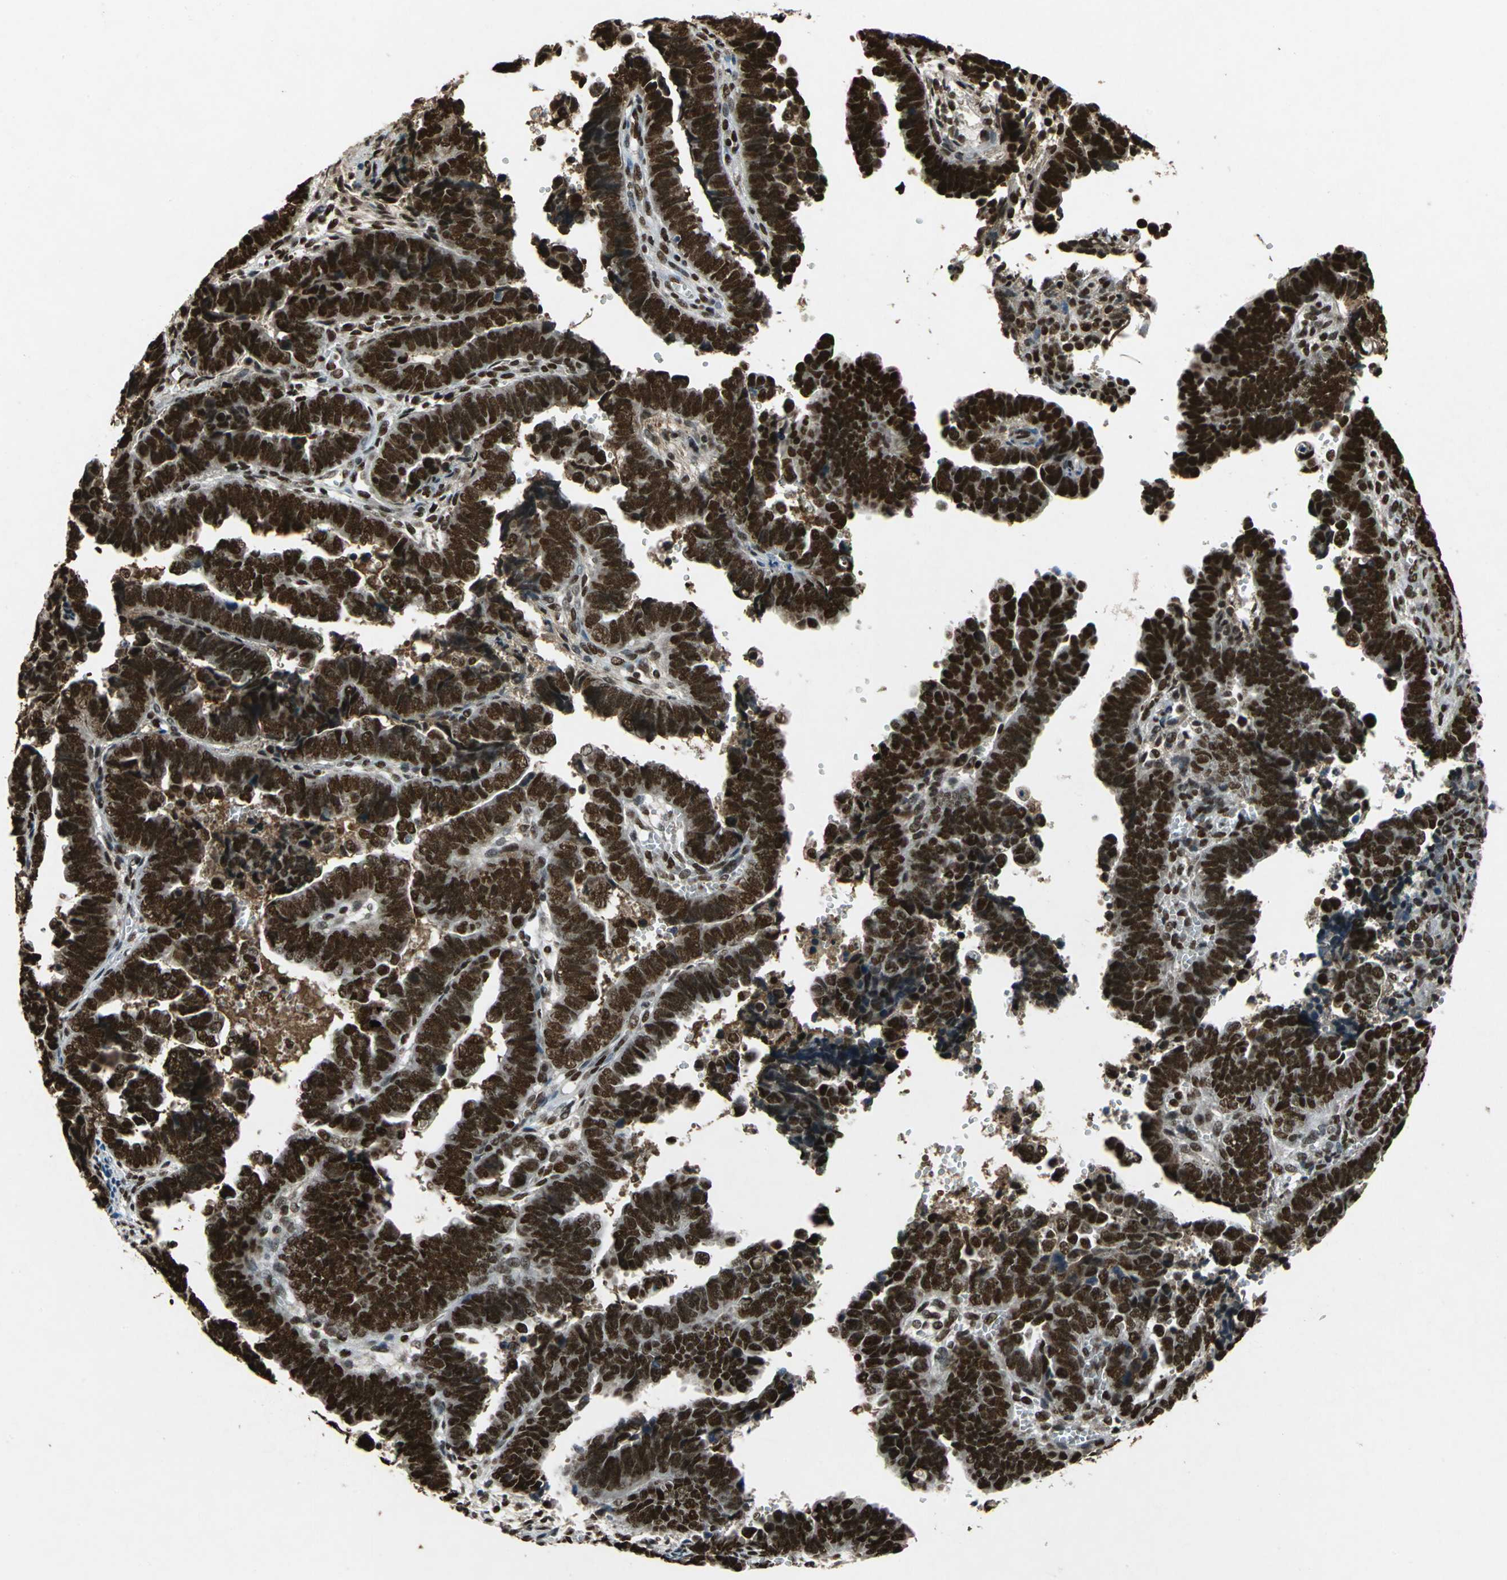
{"staining": {"intensity": "strong", "quantity": ">75%", "location": "nuclear"}, "tissue": "endometrial cancer", "cell_type": "Tumor cells", "image_type": "cancer", "snomed": [{"axis": "morphology", "description": "Adenocarcinoma, NOS"}, {"axis": "topography", "description": "Endometrium"}], "caption": "Immunohistochemistry (IHC) (DAB) staining of endometrial adenocarcinoma reveals strong nuclear protein staining in about >75% of tumor cells.", "gene": "MTA2", "patient": {"sex": "female", "age": 75}}